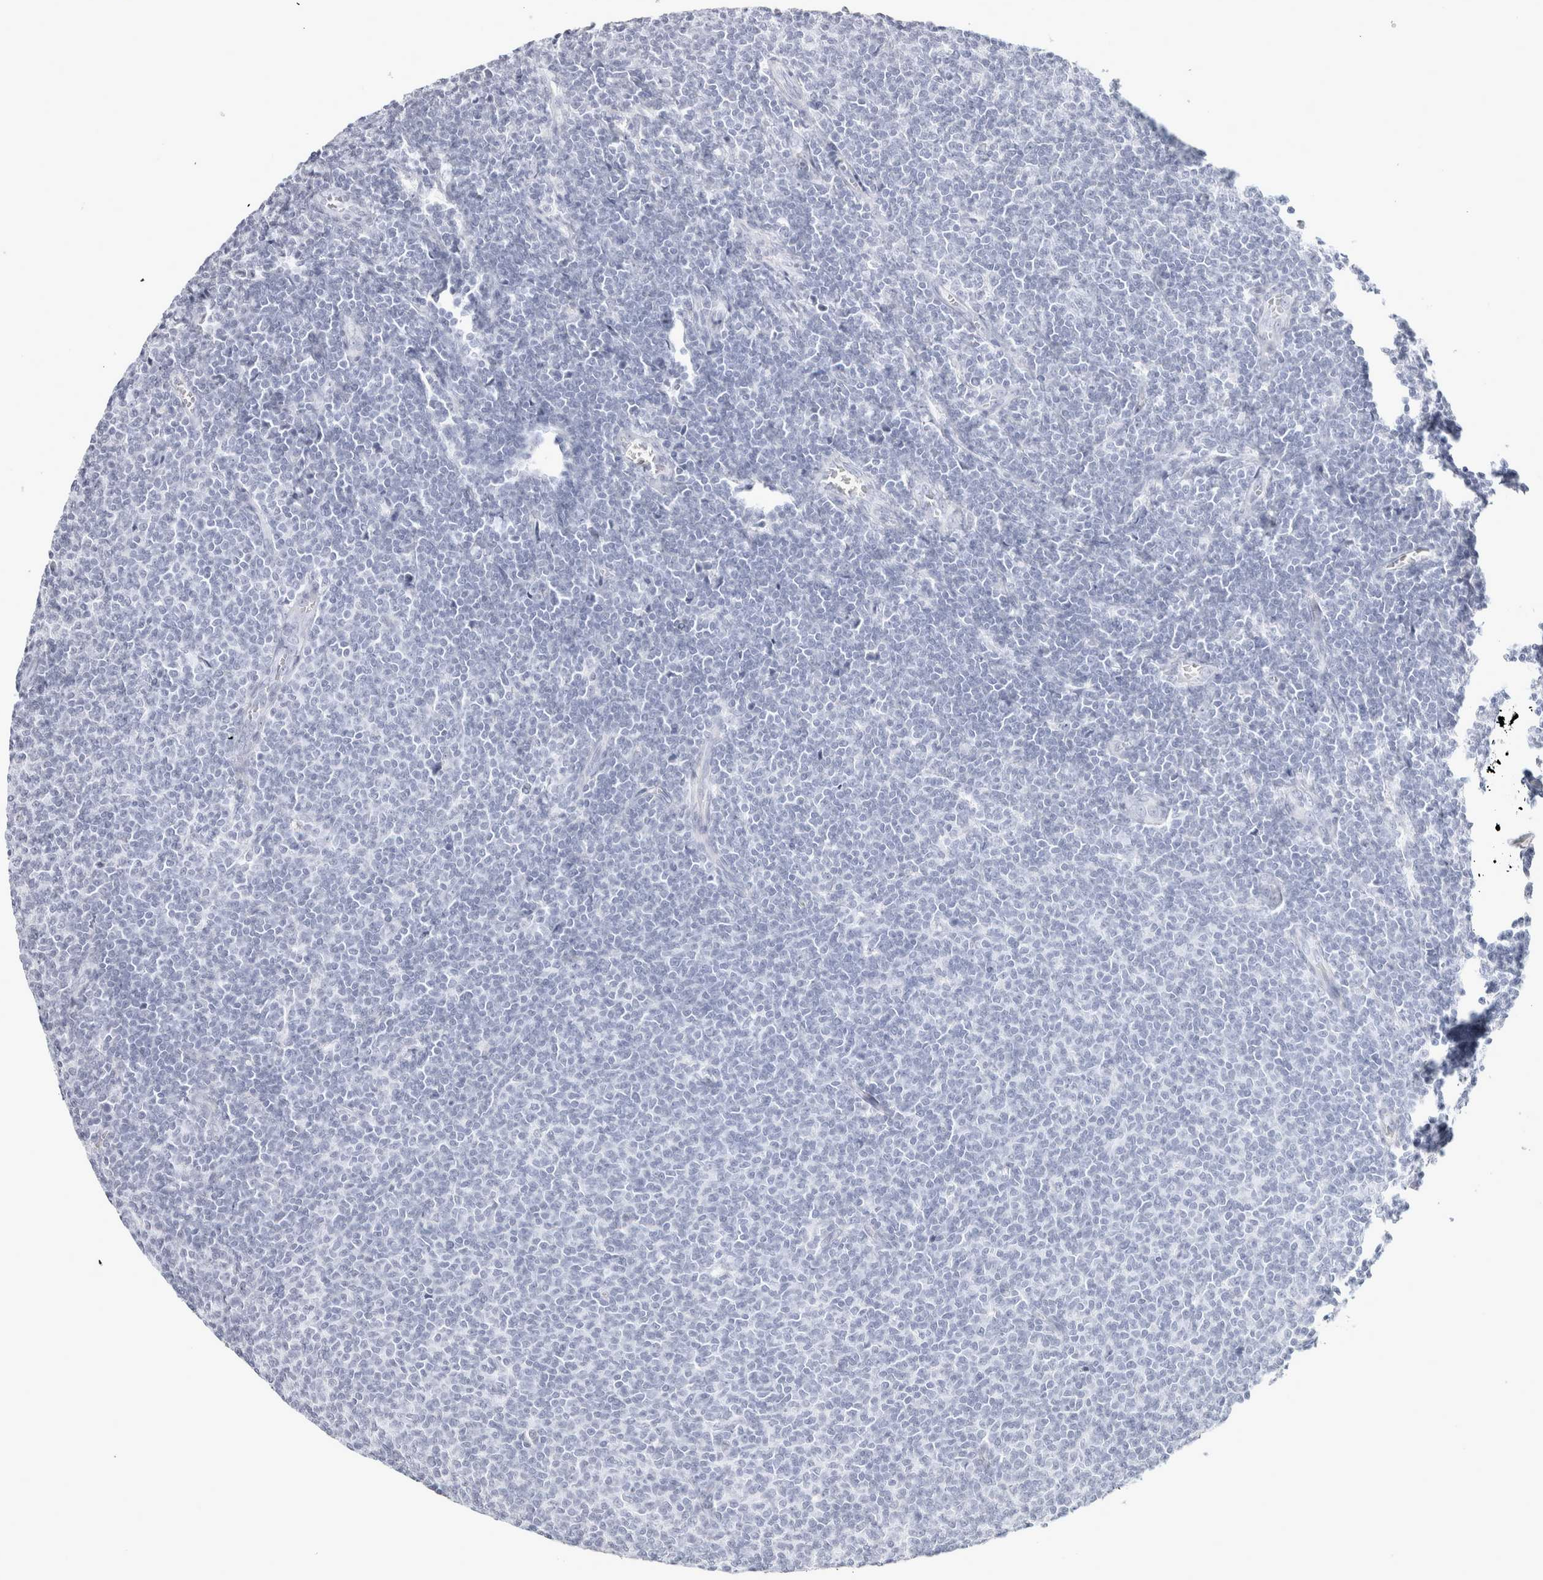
{"staining": {"intensity": "negative", "quantity": "none", "location": "none"}, "tissue": "lymphoma", "cell_type": "Tumor cells", "image_type": "cancer", "snomed": [{"axis": "morphology", "description": "Malignant lymphoma, non-Hodgkin's type, Low grade"}, {"axis": "topography", "description": "Lymph node"}], "caption": "This photomicrograph is of low-grade malignant lymphoma, non-Hodgkin's type stained with immunohistochemistry to label a protein in brown with the nuclei are counter-stained blue. There is no staining in tumor cells. (DAB IHC with hematoxylin counter stain).", "gene": "GARIN1A", "patient": {"sex": "male", "age": 66}}